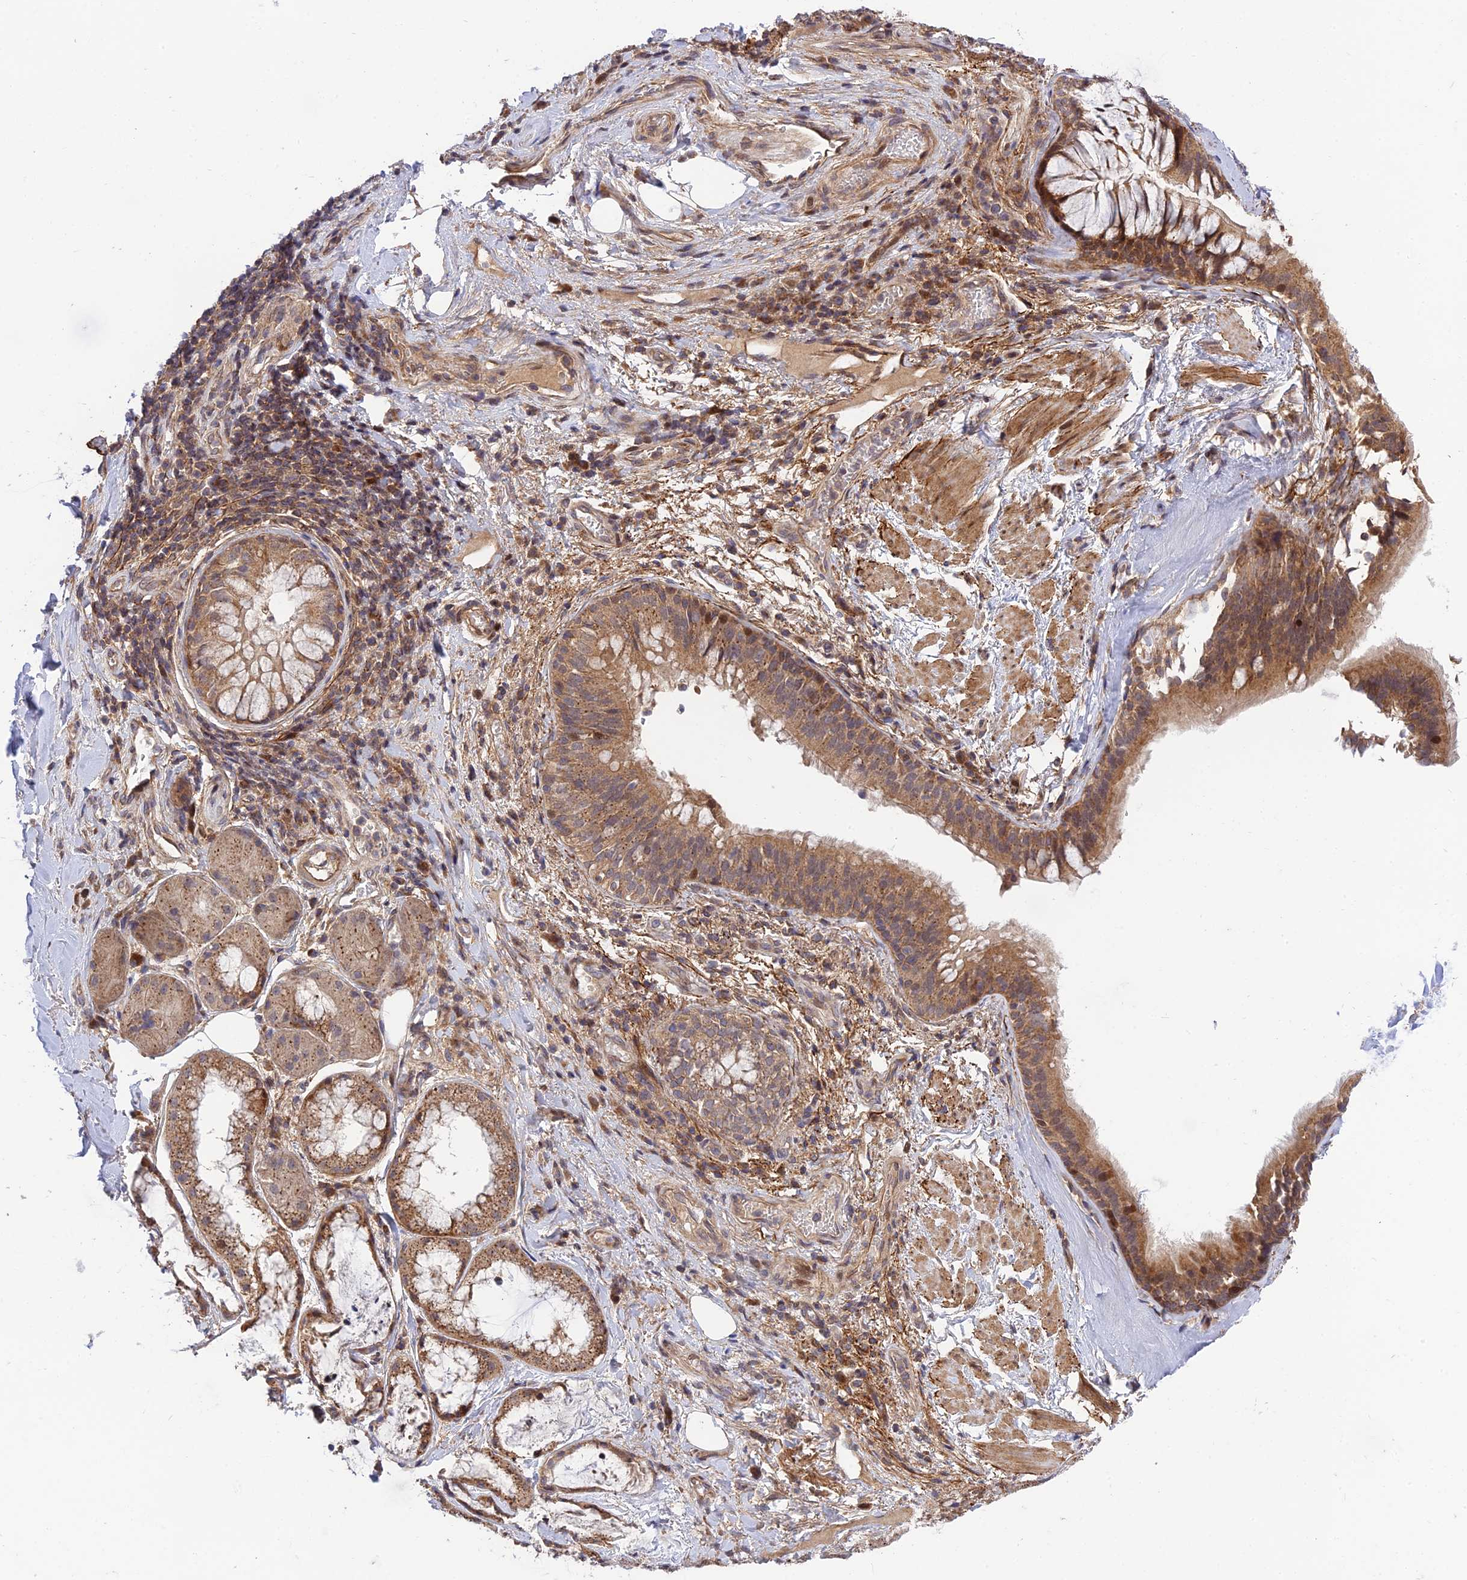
{"staining": {"intensity": "negative", "quantity": "none", "location": "none"}, "tissue": "adipose tissue", "cell_type": "Adipocytes", "image_type": "normal", "snomed": [{"axis": "morphology", "description": "Normal tissue, NOS"}, {"axis": "topography", "description": "Lymph node"}, {"axis": "topography", "description": "Cartilage tissue"}, {"axis": "topography", "description": "Bronchus"}], "caption": "The histopathology image displays no significant staining in adipocytes of adipose tissue. The staining is performed using DAB (3,3'-diaminobenzidine) brown chromogen with nuclei counter-stained in using hematoxylin.", "gene": "PLEKHG2", "patient": {"sex": "male", "age": 63}}